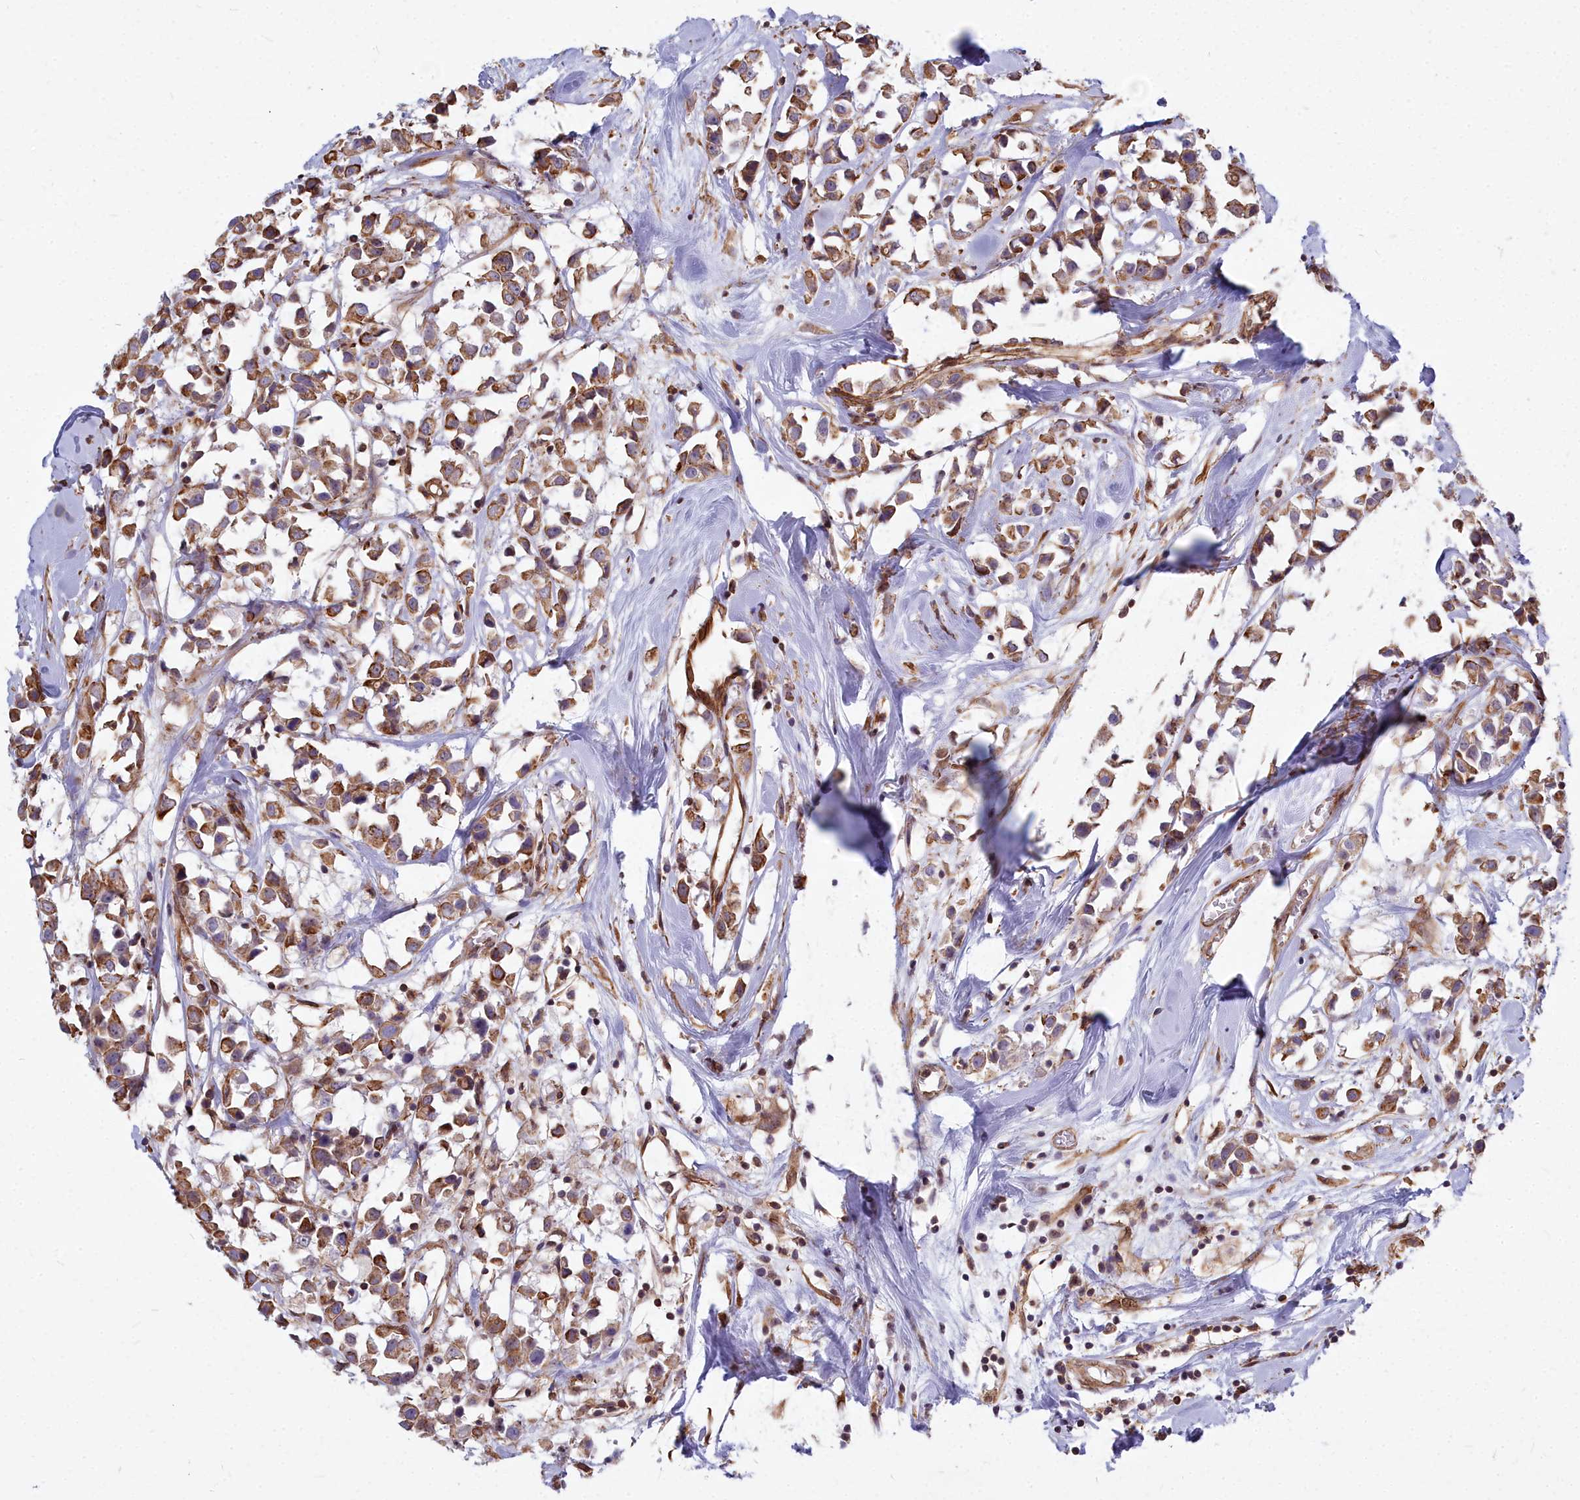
{"staining": {"intensity": "moderate", "quantity": ">75%", "location": "cytoplasmic/membranous"}, "tissue": "breast cancer", "cell_type": "Tumor cells", "image_type": "cancer", "snomed": [{"axis": "morphology", "description": "Duct carcinoma"}, {"axis": "topography", "description": "Breast"}], "caption": "A medium amount of moderate cytoplasmic/membranous staining is identified in about >75% of tumor cells in intraductal carcinoma (breast) tissue. The protein of interest is shown in brown color, while the nuclei are stained blue.", "gene": "YJU2", "patient": {"sex": "female", "age": 61}}